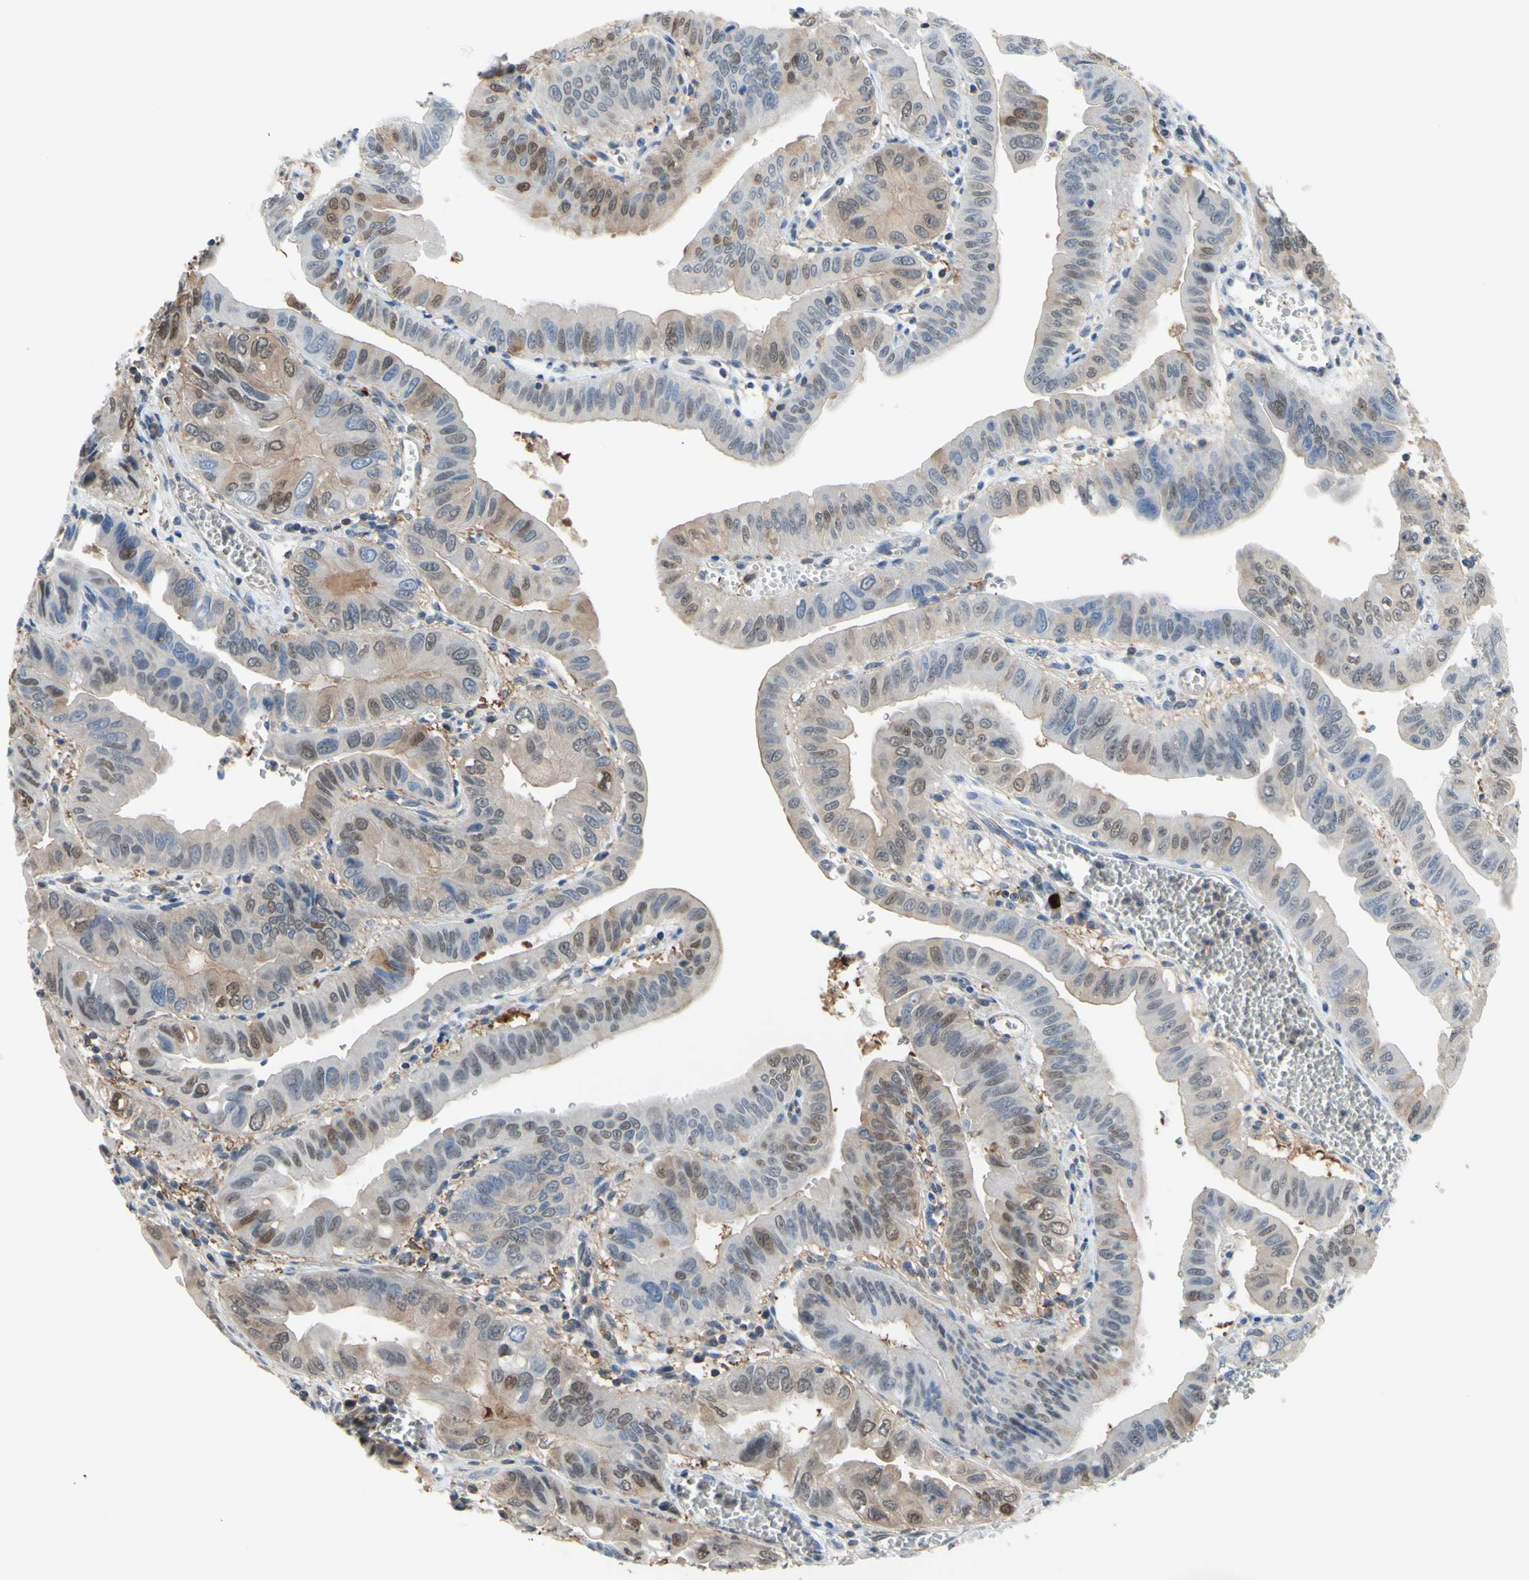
{"staining": {"intensity": "moderate", "quantity": "25%-75%", "location": "nuclear"}, "tissue": "pancreatic cancer", "cell_type": "Tumor cells", "image_type": "cancer", "snomed": [{"axis": "morphology", "description": "Normal tissue, NOS"}, {"axis": "topography", "description": "Lymph node"}], "caption": "Moderate nuclear positivity for a protein is seen in about 25%-75% of tumor cells of pancreatic cancer using immunohistochemistry (IHC).", "gene": "UPK3B", "patient": {"sex": "male", "age": 50}}